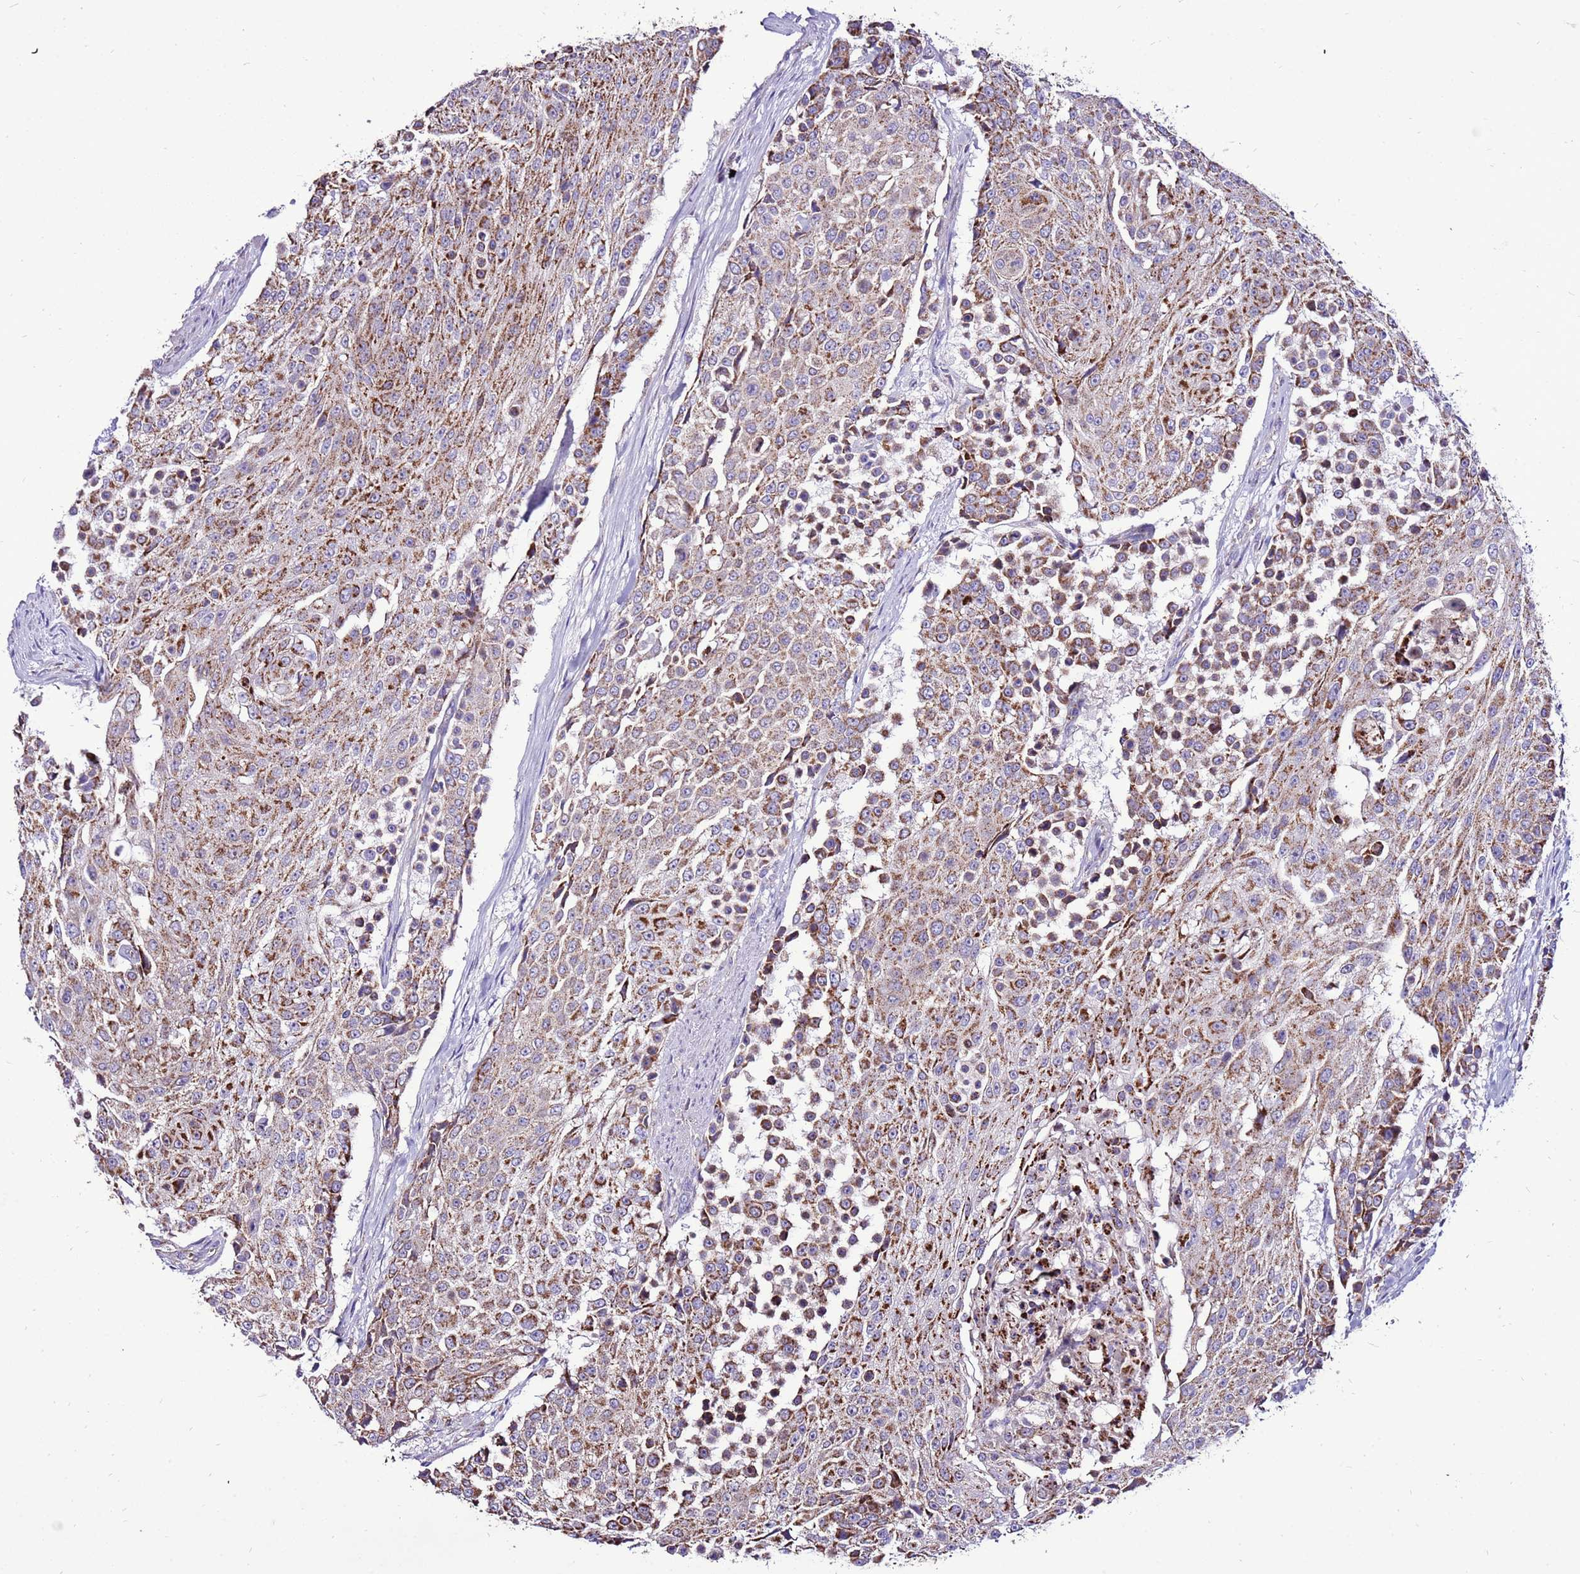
{"staining": {"intensity": "strong", "quantity": "25%-75%", "location": "cytoplasmic/membranous"}, "tissue": "urothelial cancer", "cell_type": "Tumor cells", "image_type": "cancer", "snomed": [{"axis": "morphology", "description": "Urothelial carcinoma, High grade"}, {"axis": "topography", "description": "Urinary bladder"}], "caption": "IHC micrograph of human high-grade urothelial carcinoma stained for a protein (brown), which displays high levels of strong cytoplasmic/membranous positivity in about 25%-75% of tumor cells.", "gene": "SPSB3", "patient": {"sex": "female", "age": 63}}